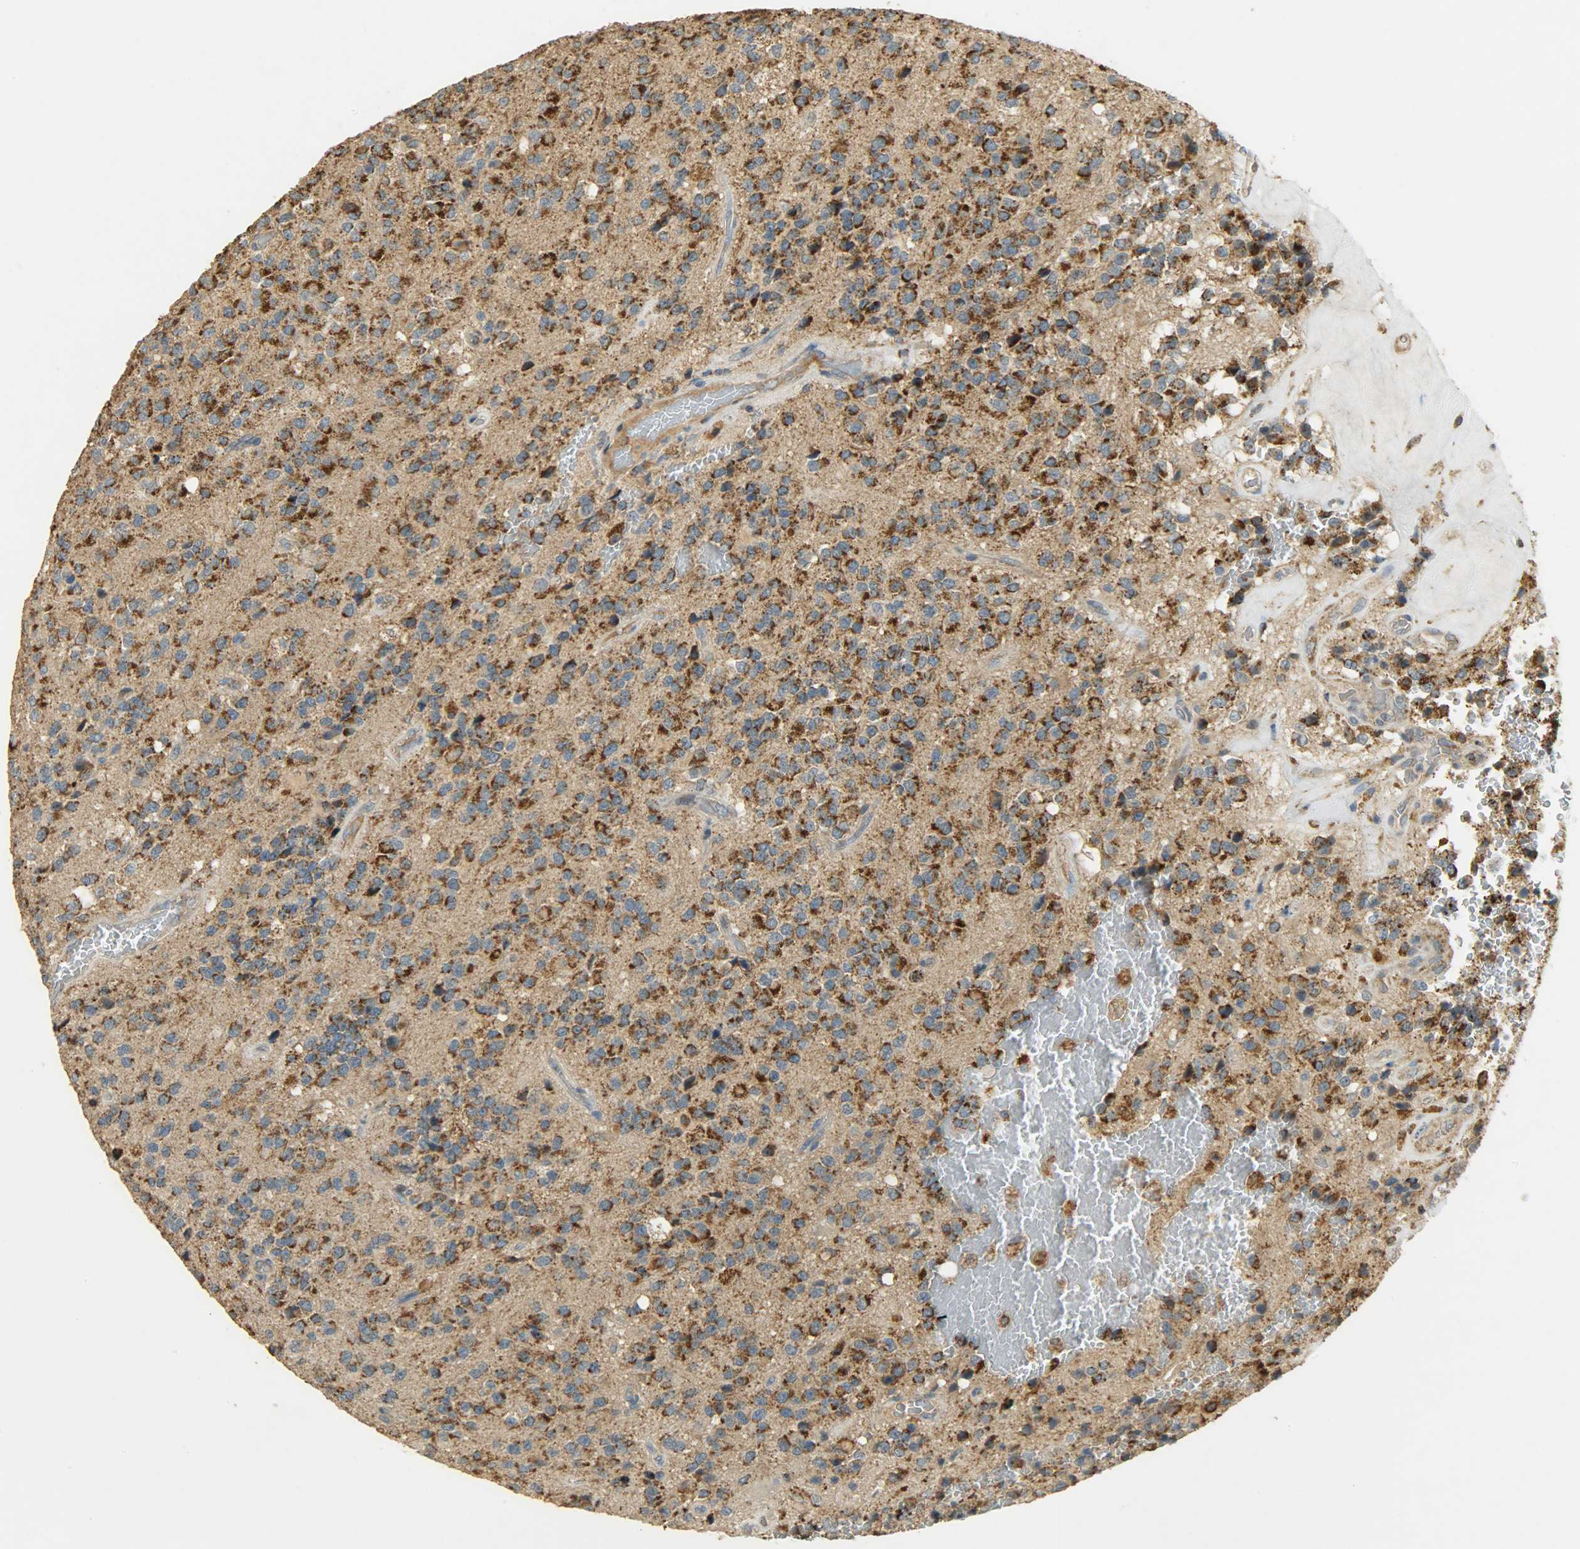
{"staining": {"intensity": "moderate", "quantity": ">75%", "location": "cytoplasmic/membranous"}, "tissue": "glioma", "cell_type": "Tumor cells", "image_type": "cancer", "snomed": [{"axis": "morphology", "description": "Glioma, malignant, High grade"}, {"axis": "topography", "description": "pancreas cauda"}], "caption": "Glioma was stained to show a protein in brown. There is medium levels of moderate cytoplasmic/membranous expression in about >75% of tumor cells.", "gene": "HDHD5", "patient": {"sex": "male", "age": 60}}